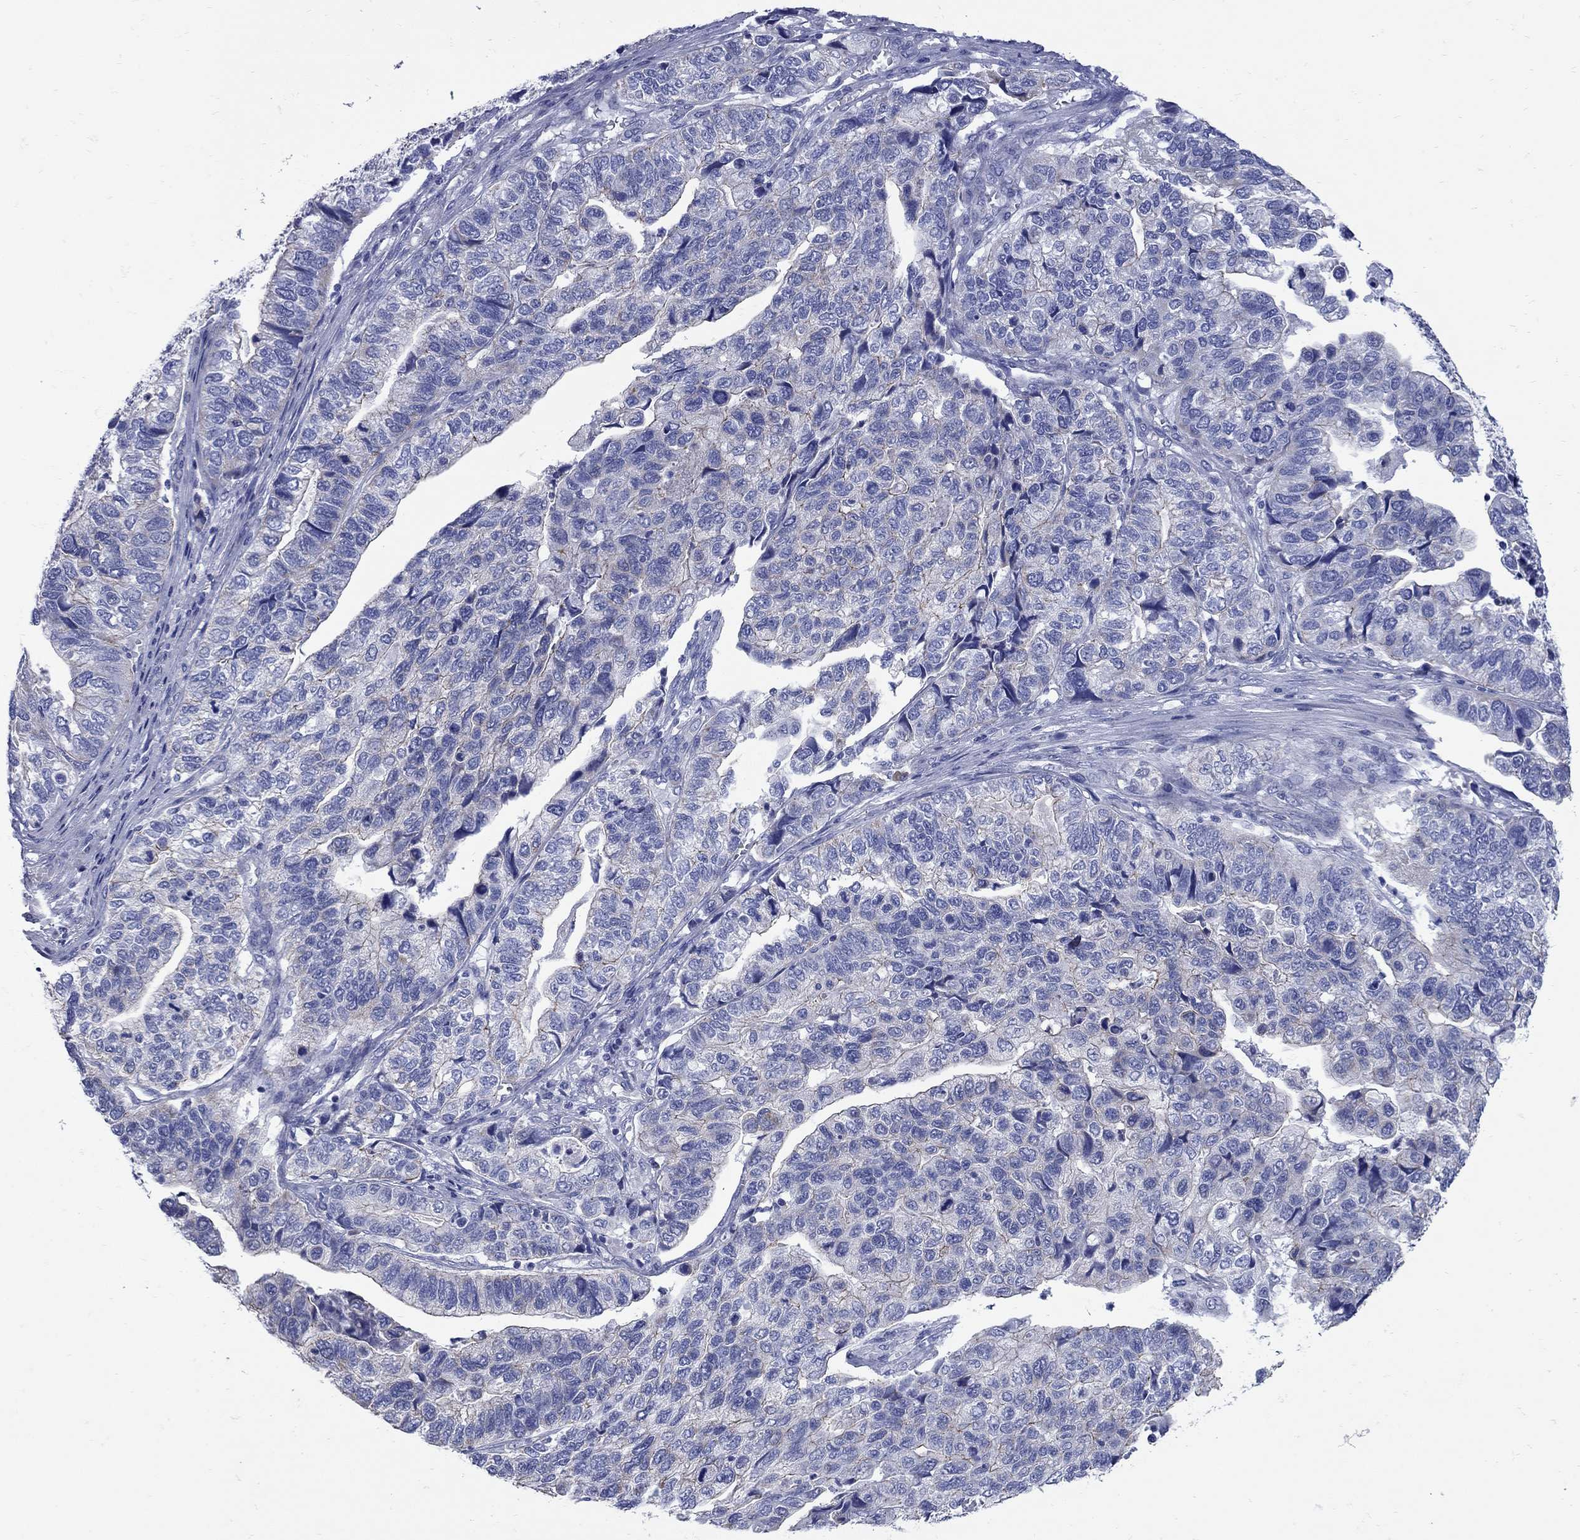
{"staining": {"intensity": "moderate", "quantity": "<25%", "location": "cytoplasmic/membranous"}, "tissue": "stomach cancer", "cell_type": "Tumor cells", "image_type": "cancer", "snomed": [{"axis": "morphology", "description": "Adenocarcinoma, NOS"}, {"axis": "topography", "description": "Stomach, upper"}], "caption": "Approximately <25% of tumor cells in human stomach cancer (adenocarcinoma) exhibit moderate cytoplasmic/membranous protein positivity as visualized by brown immunohistochemical staining.", "gene": "PDZD3", "patient": {"sex": "female", "age": 67}}